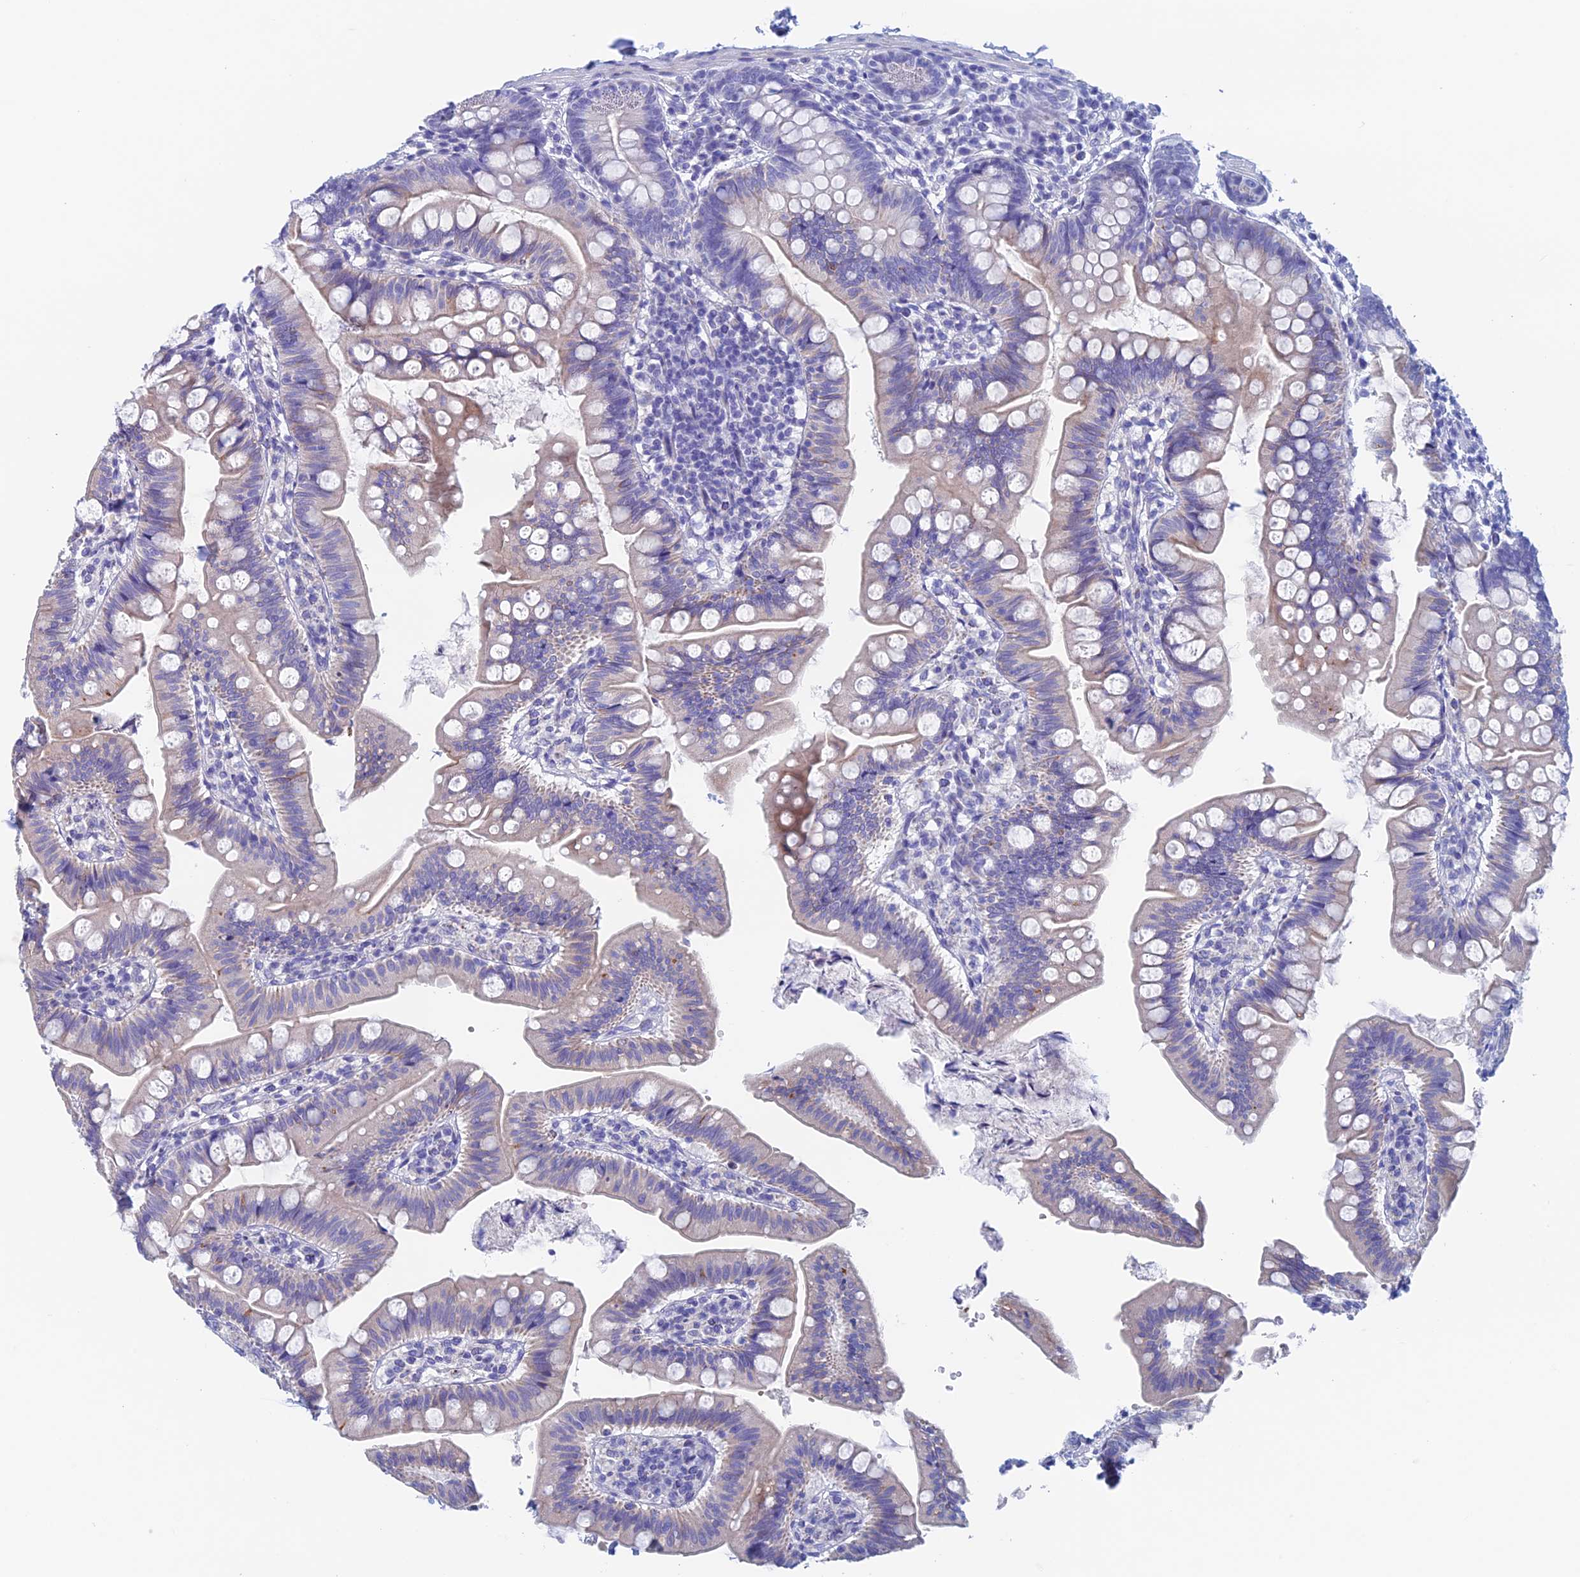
{"staining": {"intensity": "weak", "quantity": "25%-75%", "location": "cytoplasmic/membranous"}, "tissue": "small intestine", "cell_type": "Glandular cells", "image_type": "normal", "snomed": [{"axis": "morphology", "description": "Normal tissue, NOS"}, {"axis": "topography", "description": "Small intestine"}], "caption": "Normal small intestine demonstrates weak cytoplasmic/membranous staining in about 25%-75% of glandular cells, visualized by immunohistochemistry.", "gene": "PSMC3IP", "patient": {"sex": "male", "age": 7}}